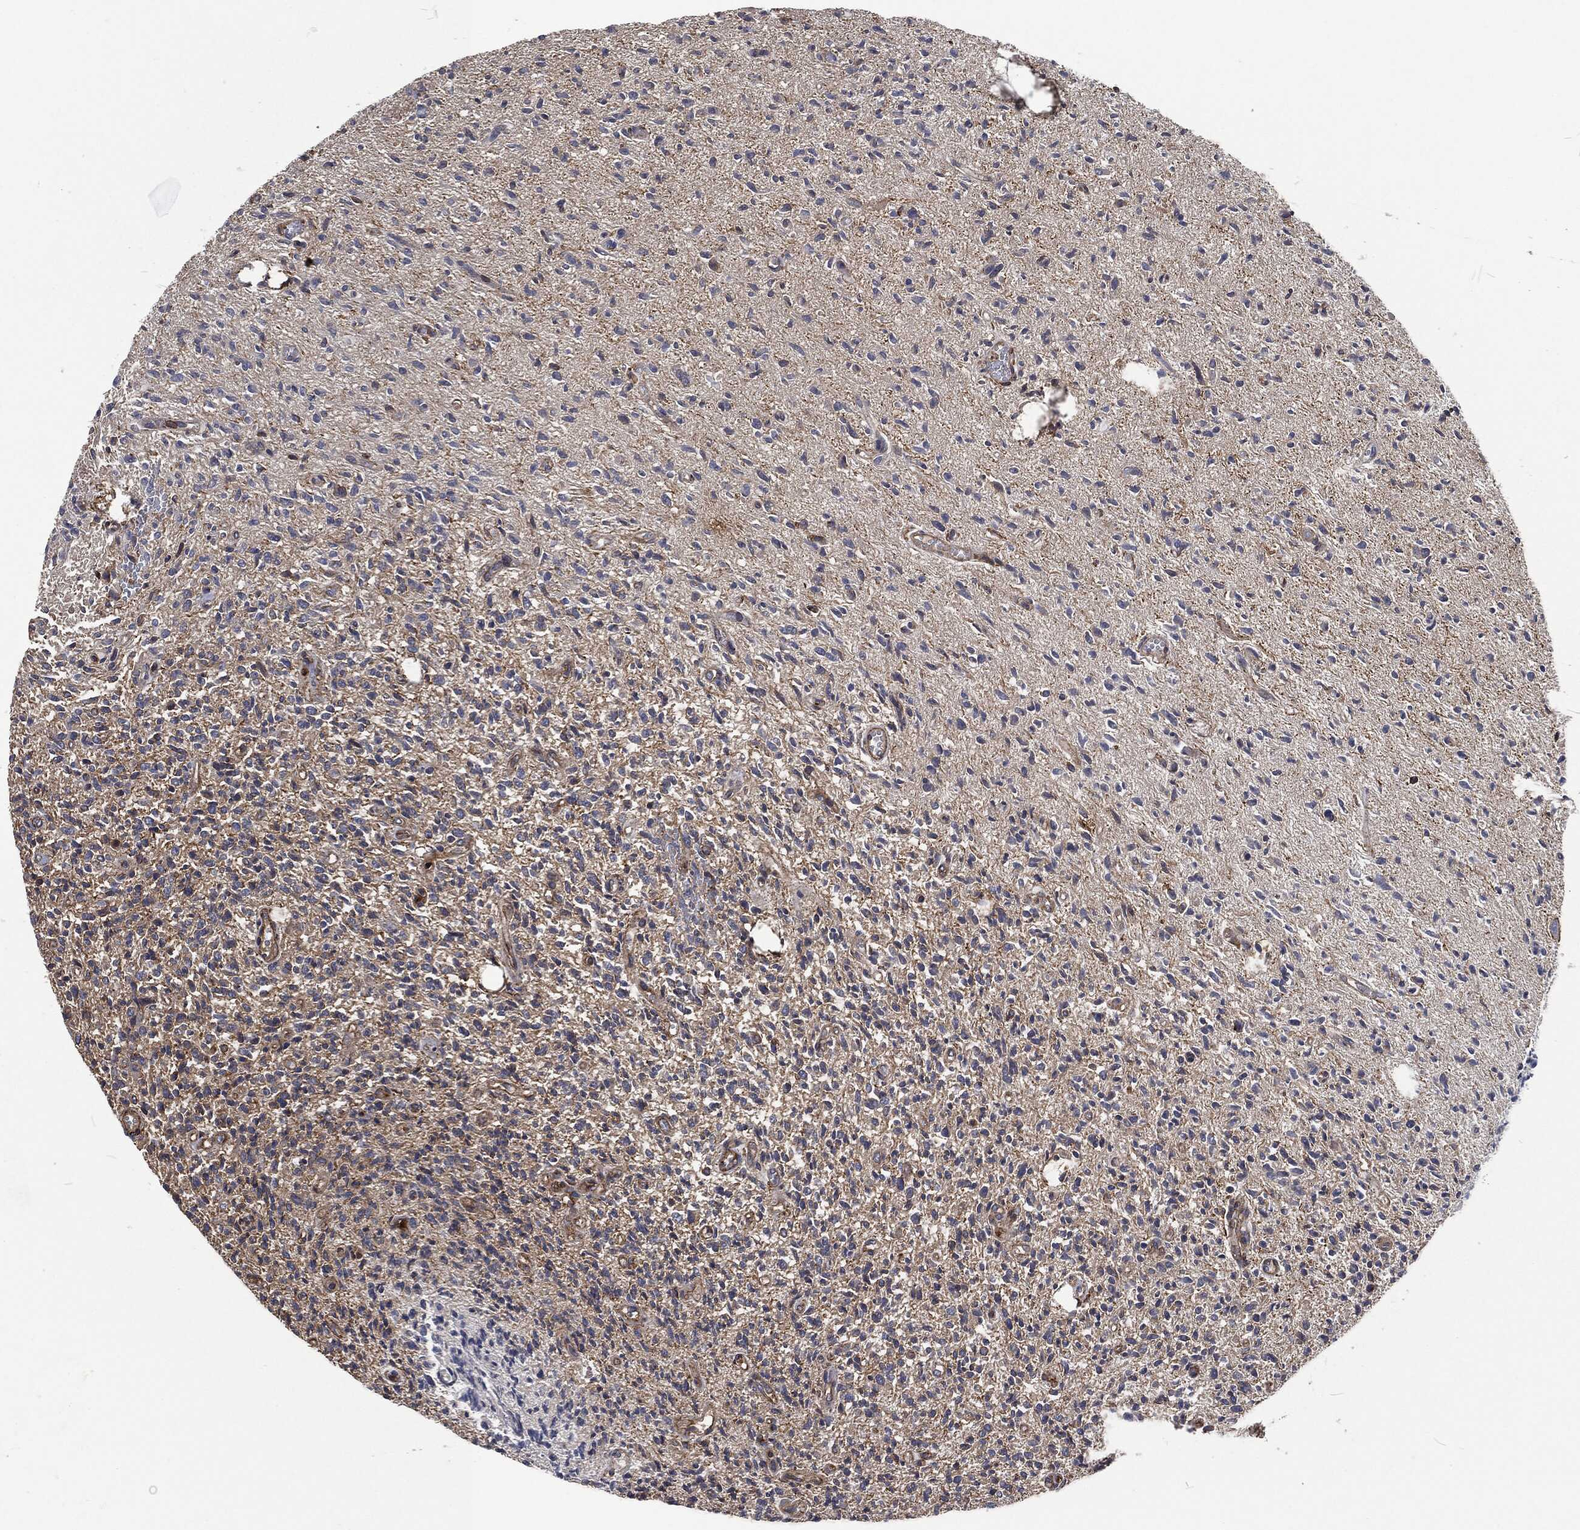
{"staining": {"intensity": "negative", "quantity": "none", "location": "none"}, "tissue": "glioma", "cell_type": "Tumor cells", "image_type": "cancer", "snomed": [{"axis": "morphology", "description": "Glioma, malignant, High grade"}, {"axis": "topography", "description": "Brain"}], "caption": "The image shows no staining of tumor cells in glioma. (Immunohistochemistry, brightfield microscopy, high magnification).", "gene": "LGALS9", "patient": {"sex": "male", "age": 64}}